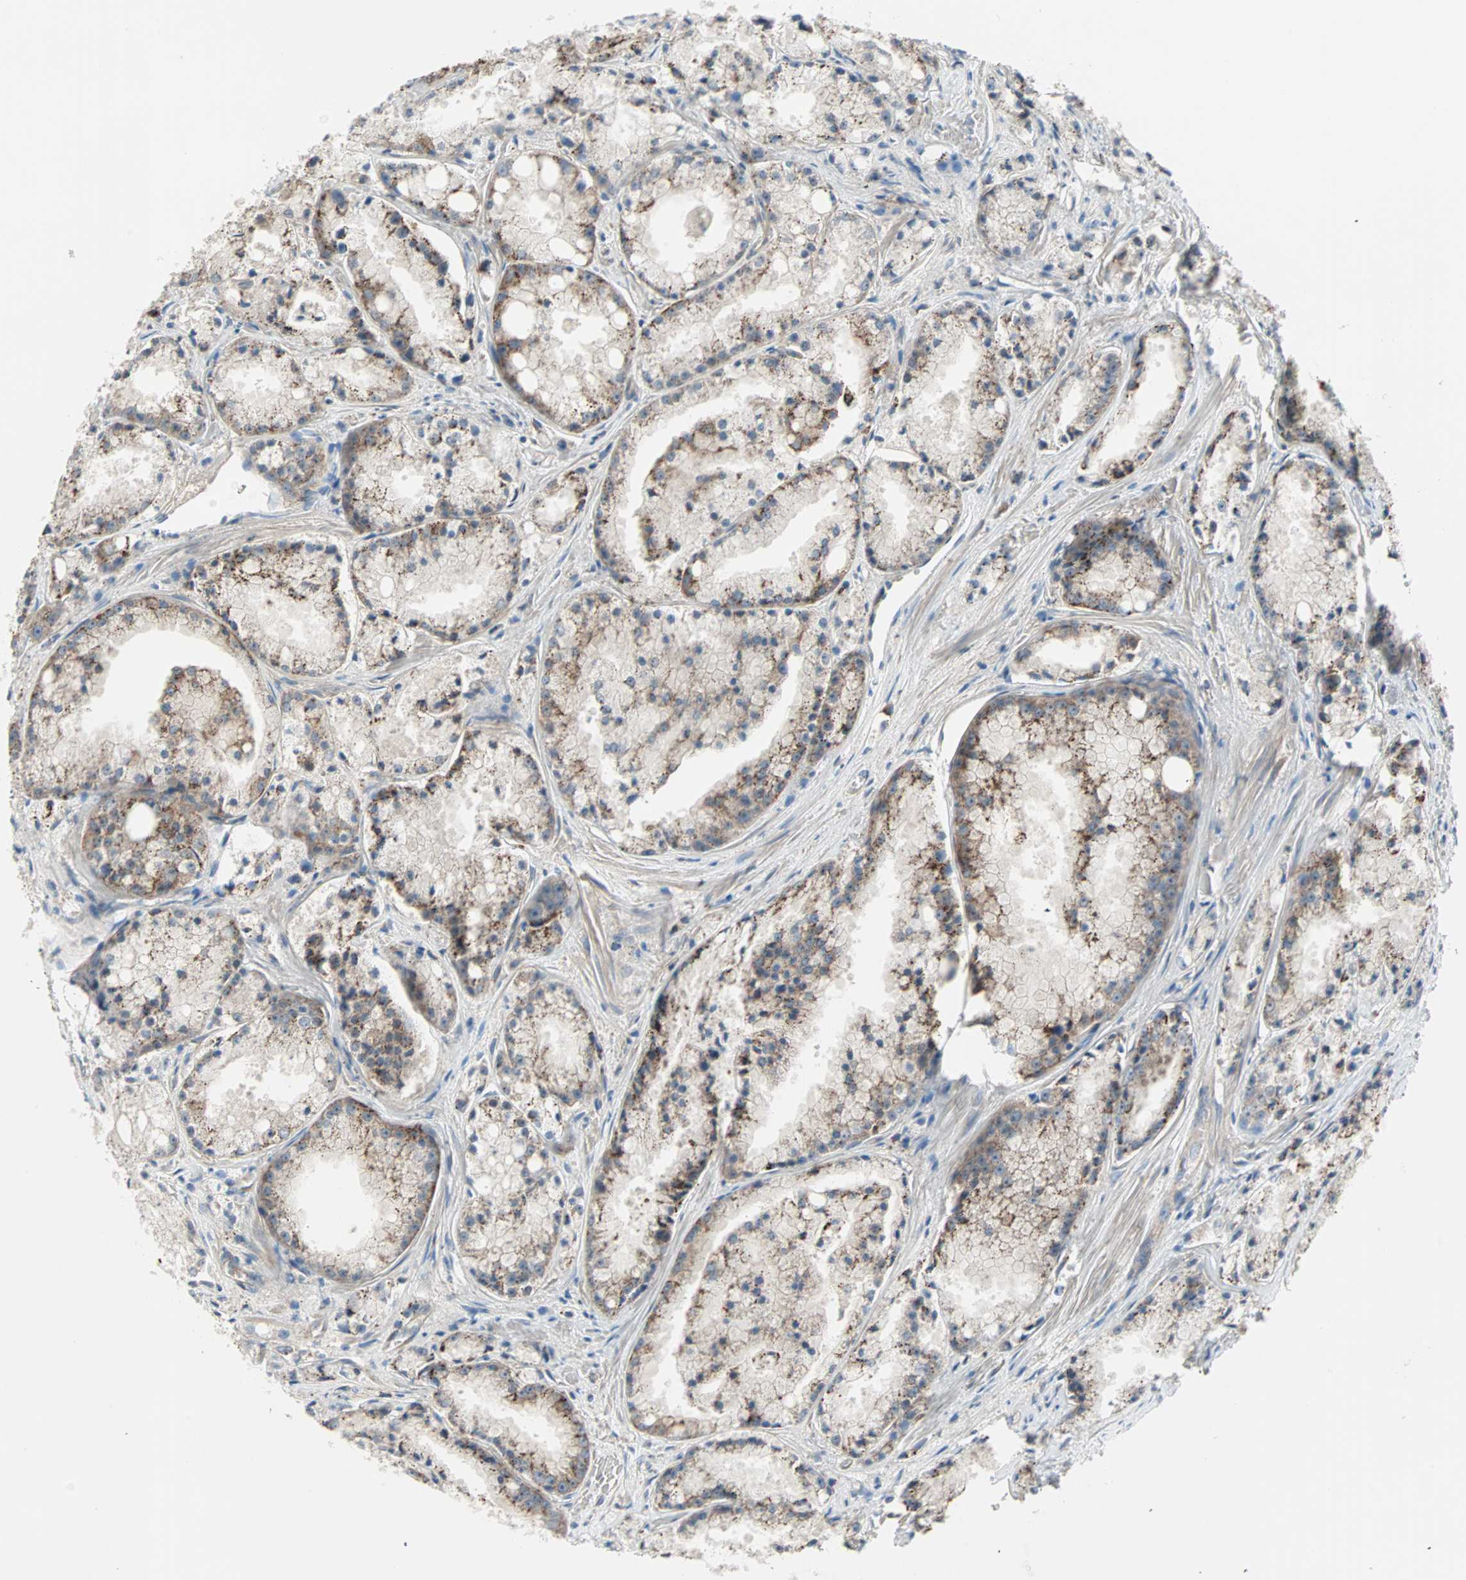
{"staining": {"intensity": "weak", "quantity": "<25%", "location": "cytoplasmic/membranous"}, "tissue": "prostate cancer", "cell_type": "Tumor cells", "image_type": "cancer", "snomed": [{"axis": "morphology", "description": "Adenocarcinoma, Low grade"}, {"axis": "topography", "description": "Prostate"}], "caption": "Immunohistochemistry (IHC) image of neoplastic tissue: human prostate adenocarcinoma (low-grade) stained with DAB shows no significant protein positivity in tumor cells.", "gene": "PDE8A", "patient": {"sex": "male", "age": 64}}